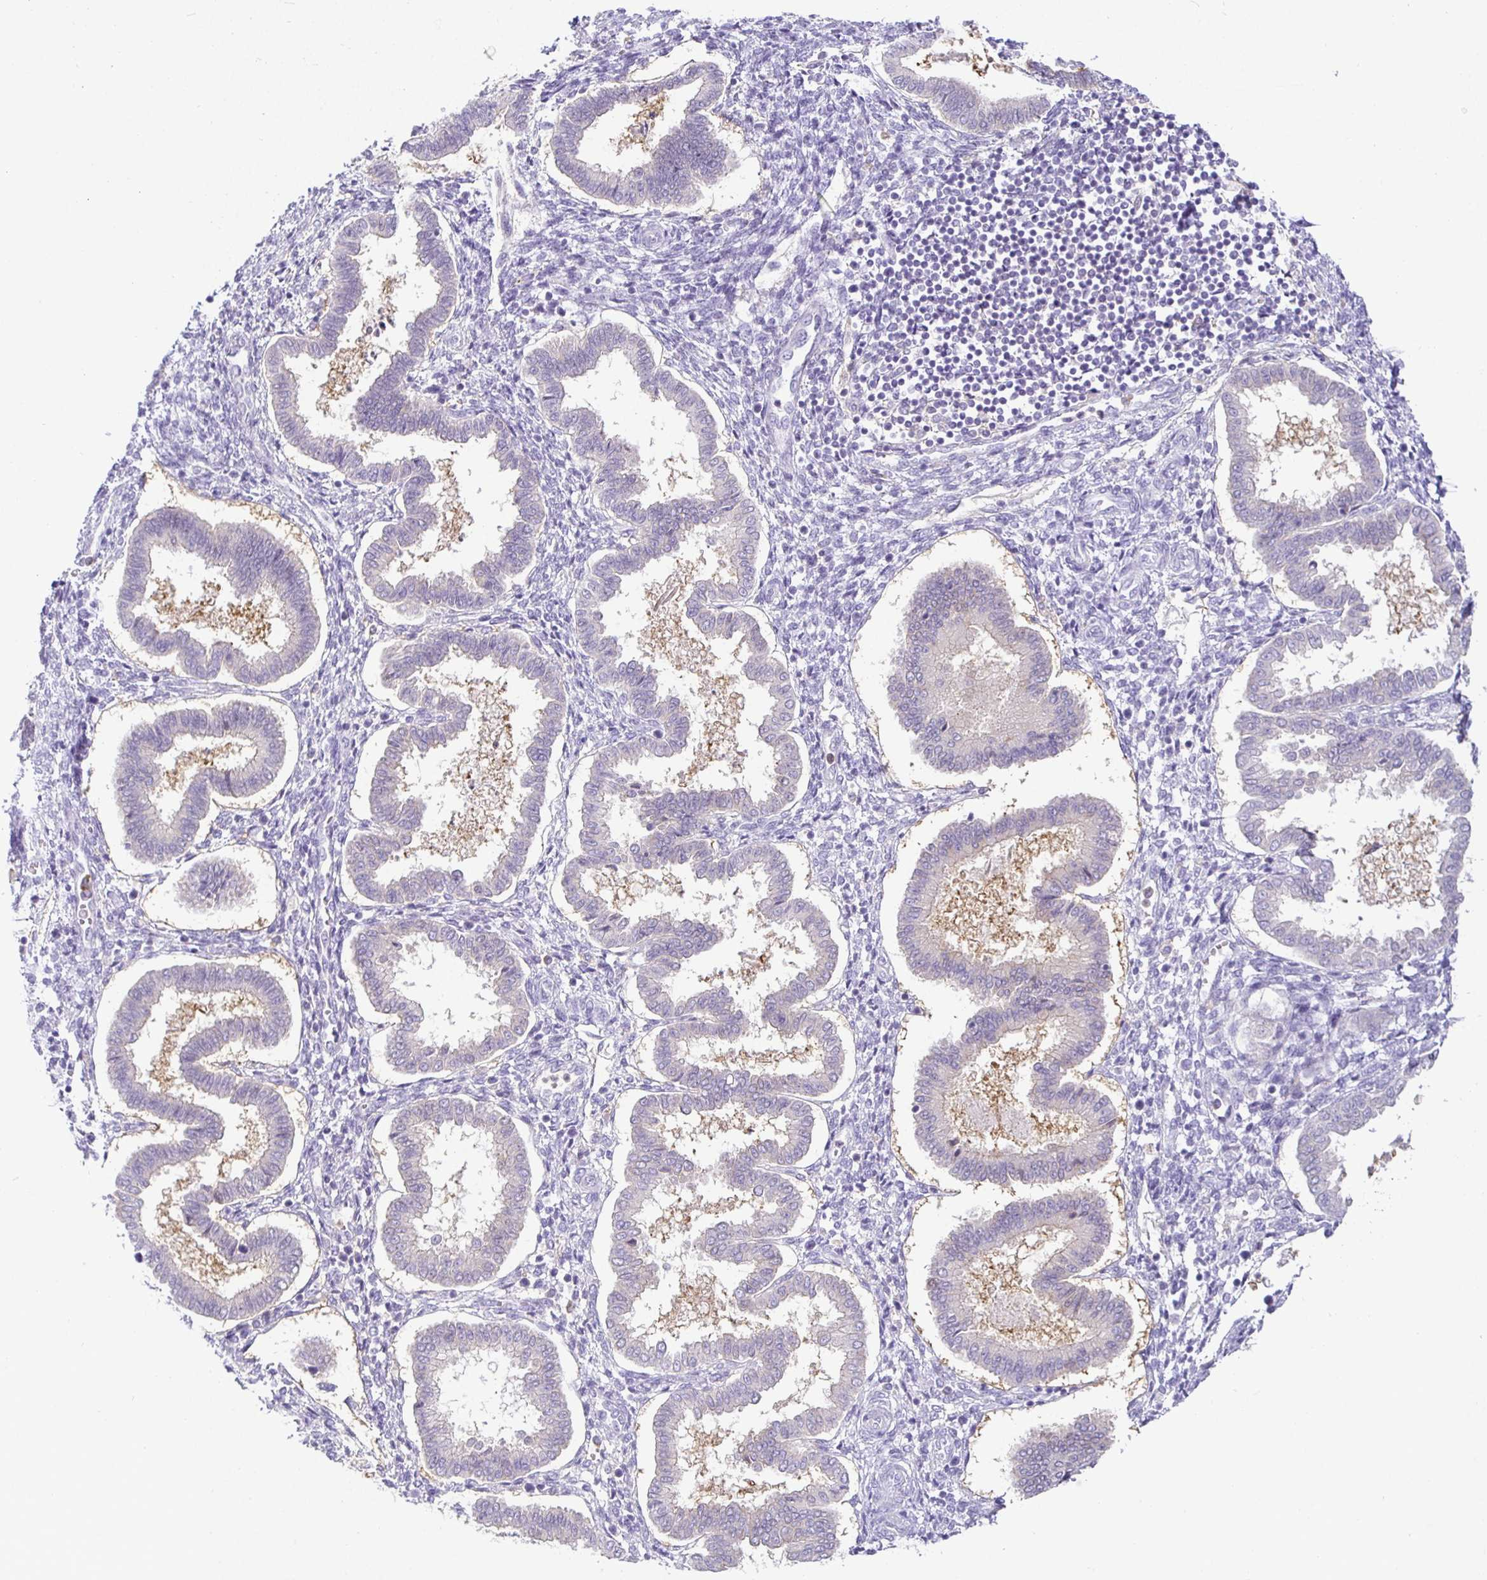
{"staining": {"intensity": "negative", "quantity": "none", "location": "none"}, "tissue": "endometrium", "cell_type": "Cells in endometrial stroma", "image_type": "normal", "snomed": [{"axis": "morphology", "description": "Normal tissue, NOS"}, {"axis": "topography", "description": "Endometrium"}], "caption": "Endometrium stained for a protein using IHC shows no expression cells in endometrial stroma.", "gene": "SIRPA", "patient": {"sex": "female", "age": 24}}